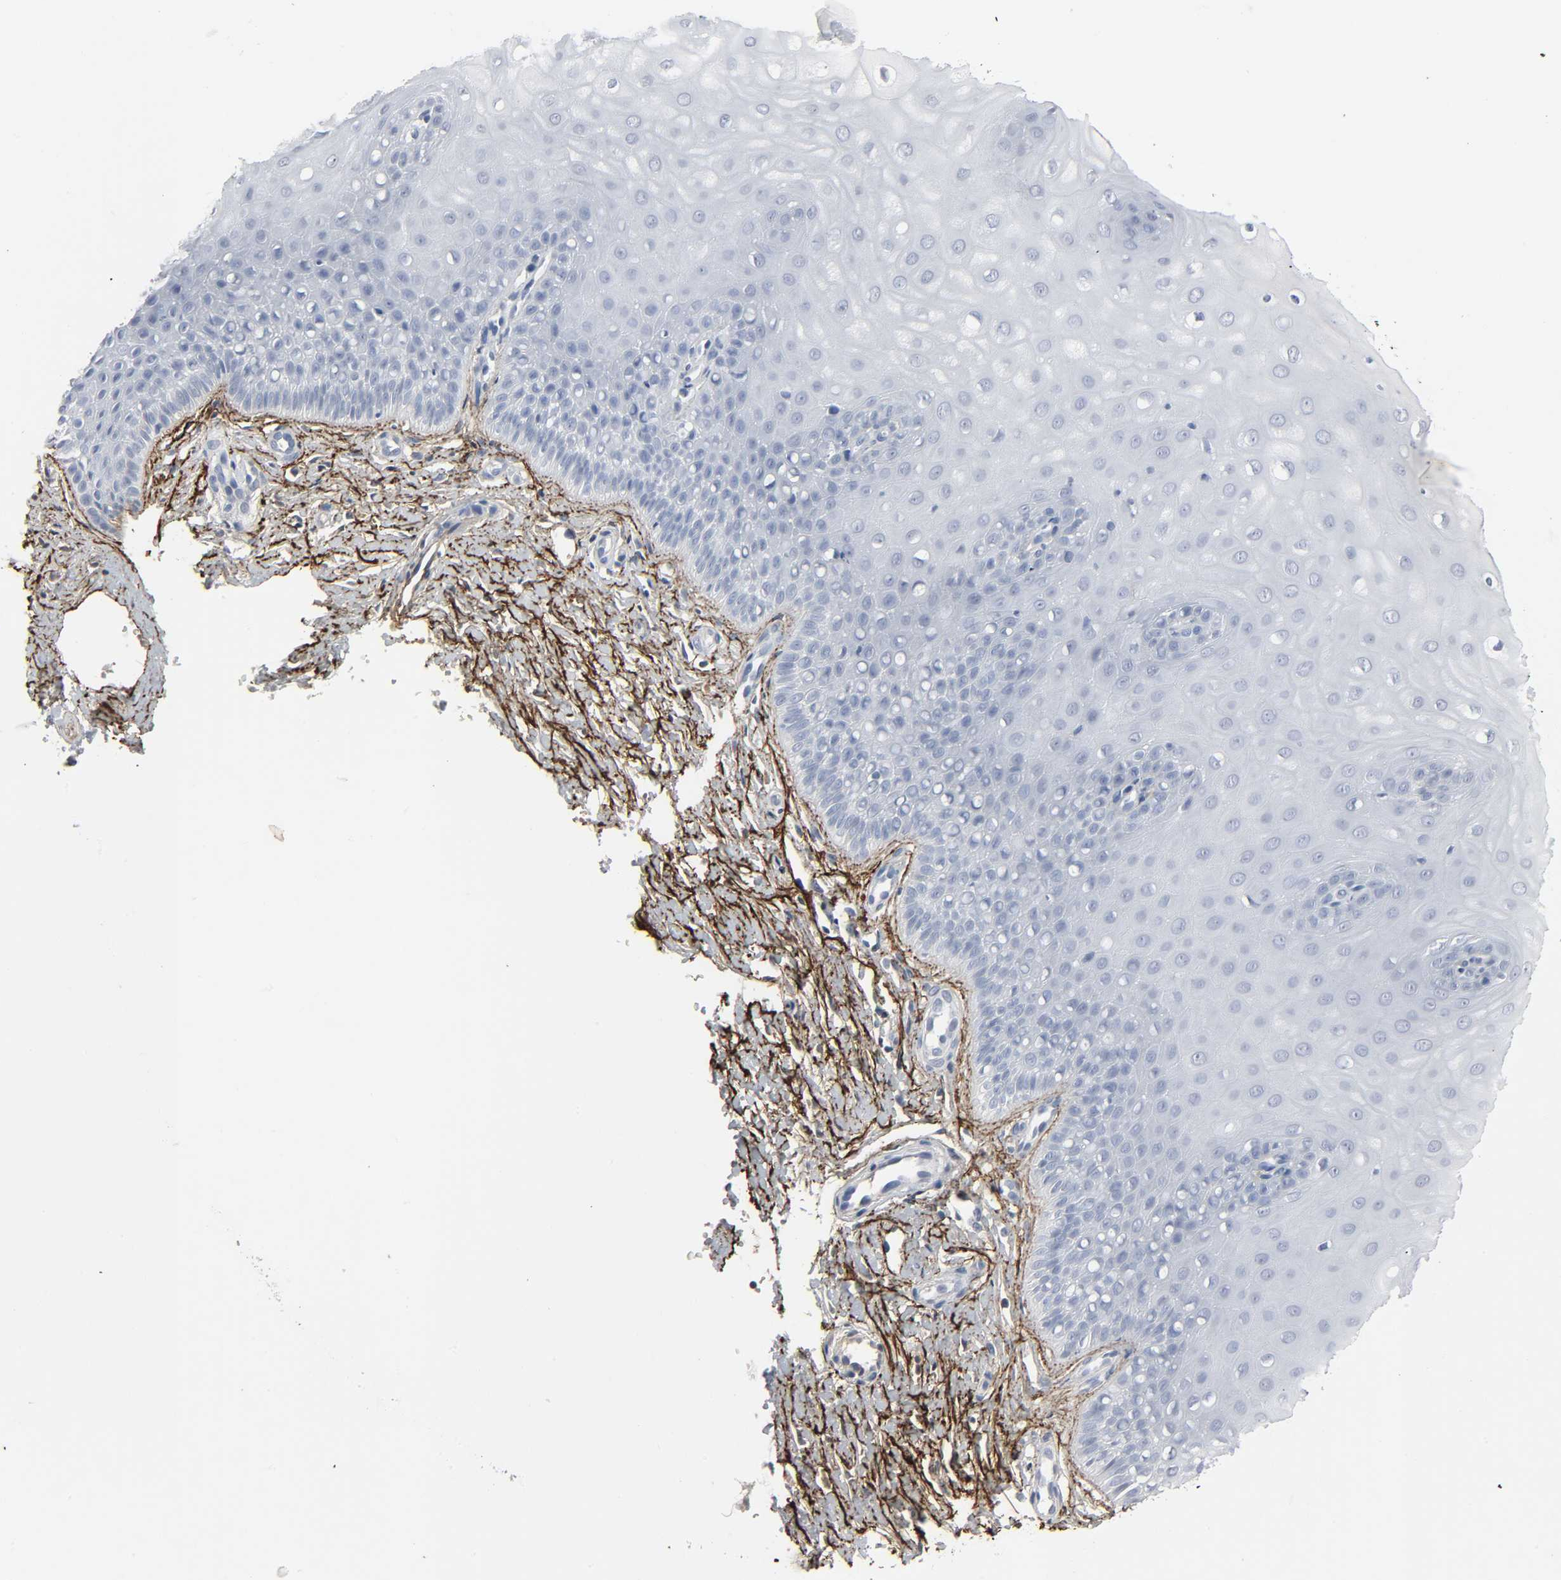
{"staining": {"intensity": "negative", "quantity": "none", "location": "none"}, "tissue": "cervix", "cell_type": "Glandular cells", "image_type": "normal", "snomed": [{"axis": "morphology", "description": "Normal tissue, NOS"}, {"axis": "topography", "description": "Cervix"}], "caption": "This is an immunohistochemistry micrograph of benign cervix. There is no positivity in glandular cells.", "gene": "FBLN5", "patient": {"sex": "female", "age": 55}}